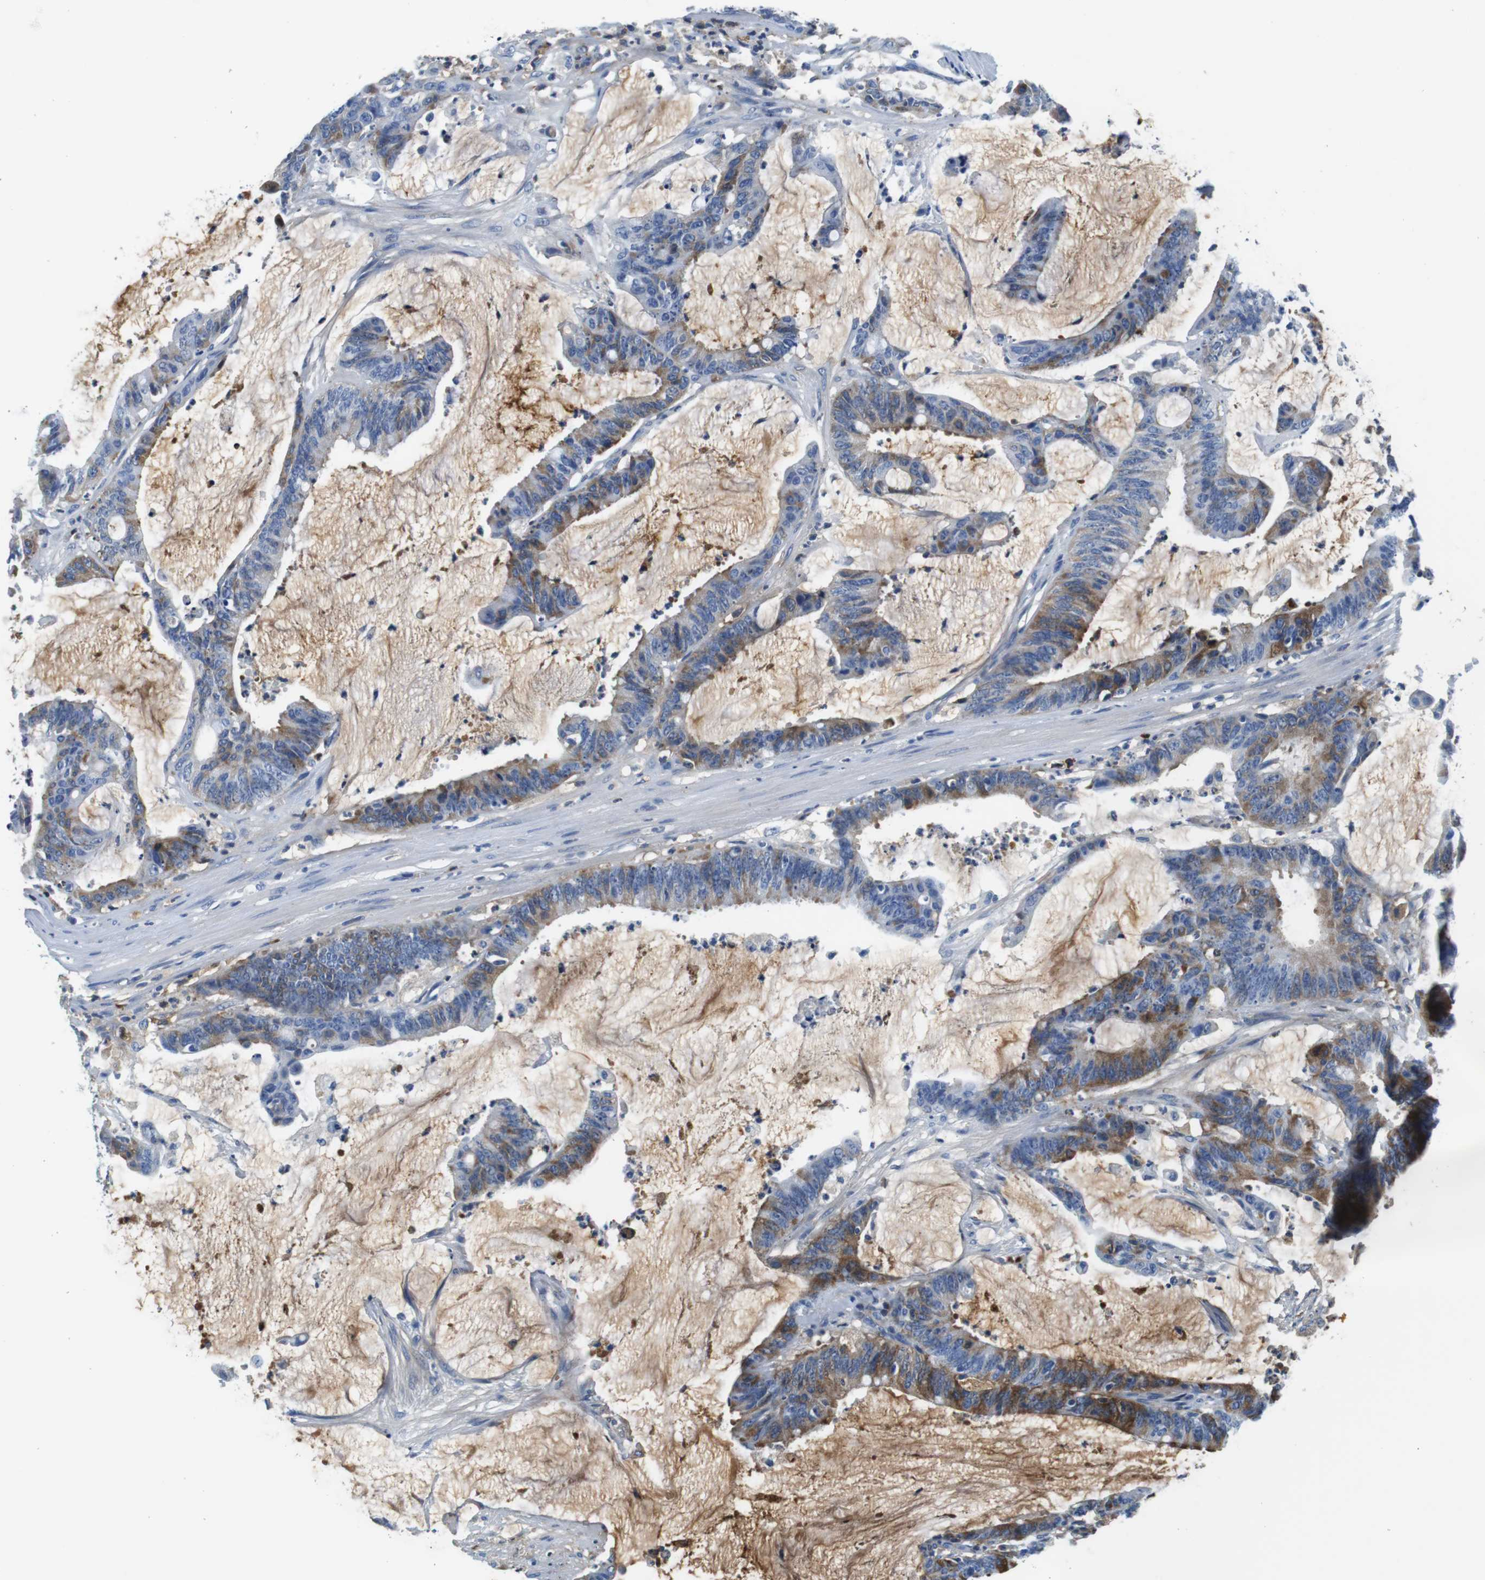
{"staining": {"intensity": "moderate", "quantity": "25%-75%", "location": "cytoplasmic/membranous"}, "tissue": "colorectal cancer", "cell_type": "Tumor cells", "image_type": "cancer", "snomed": [{"axis": "morphology", "description": "Adenocarcinoma, NOS"}, {"axis": "topography", "description": "Rectum"}], "caption": "Adenocarcinoma (colorectal) stained with a protein marker demonstrates moderate staining in tumor cells.", "gene": "IGKC", "patient": {"sex": "female", "age": 66}}